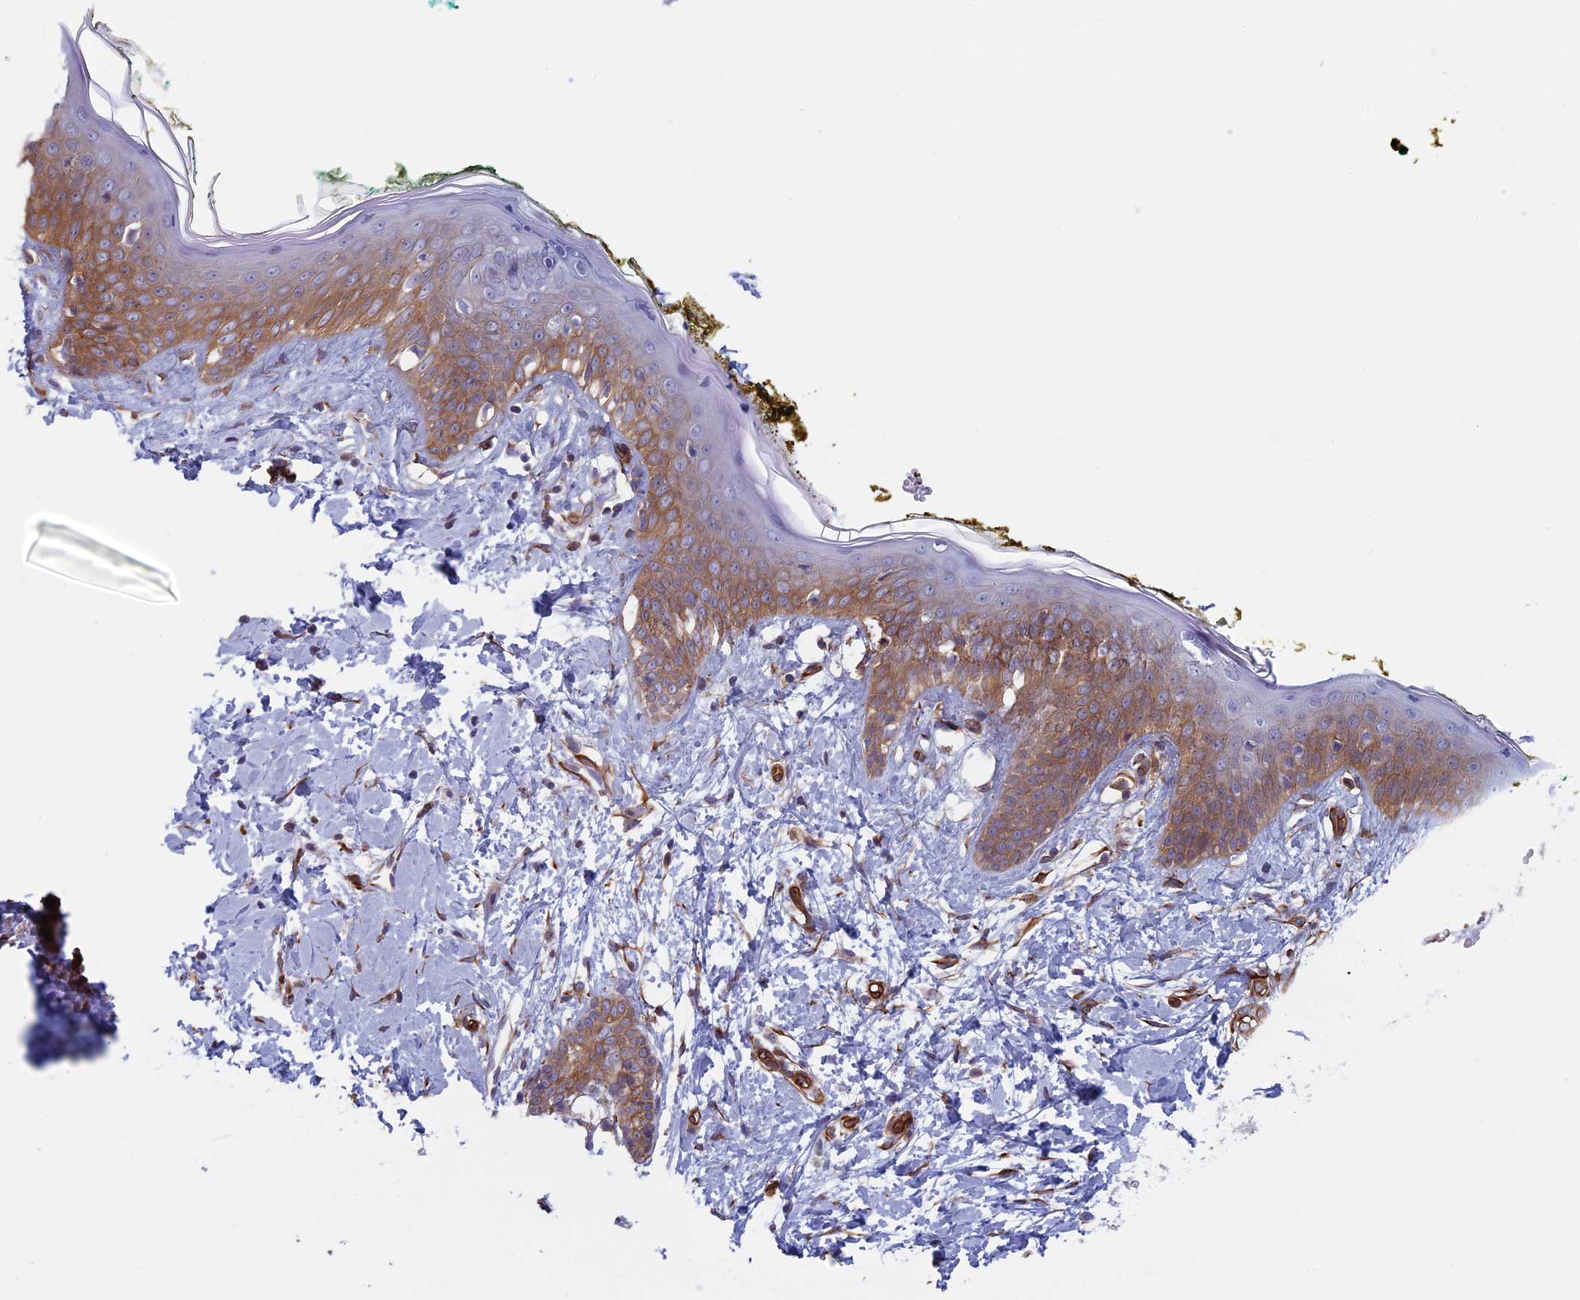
{"staining": {"intensity": "moderate", "quantity": ">75%", "location": "cytoplasmic/membranous"}, "tissue": "skin", "cell_type": "Fibroblasts", "image_type": "normal", "snomed": [{"axis": "morphology", "description": "Normal tissue, NOS"}, {"axis": "topography", "description": "Skin"}], "caption": "This image shows immunohistochemistry staining of benign skin, with medium moderate cytoplasmic/membranous expression in approximately >75% of fibroblasts.", "gene": "ANGPTL2", "patient": {"sex": "female", "age": 34}}